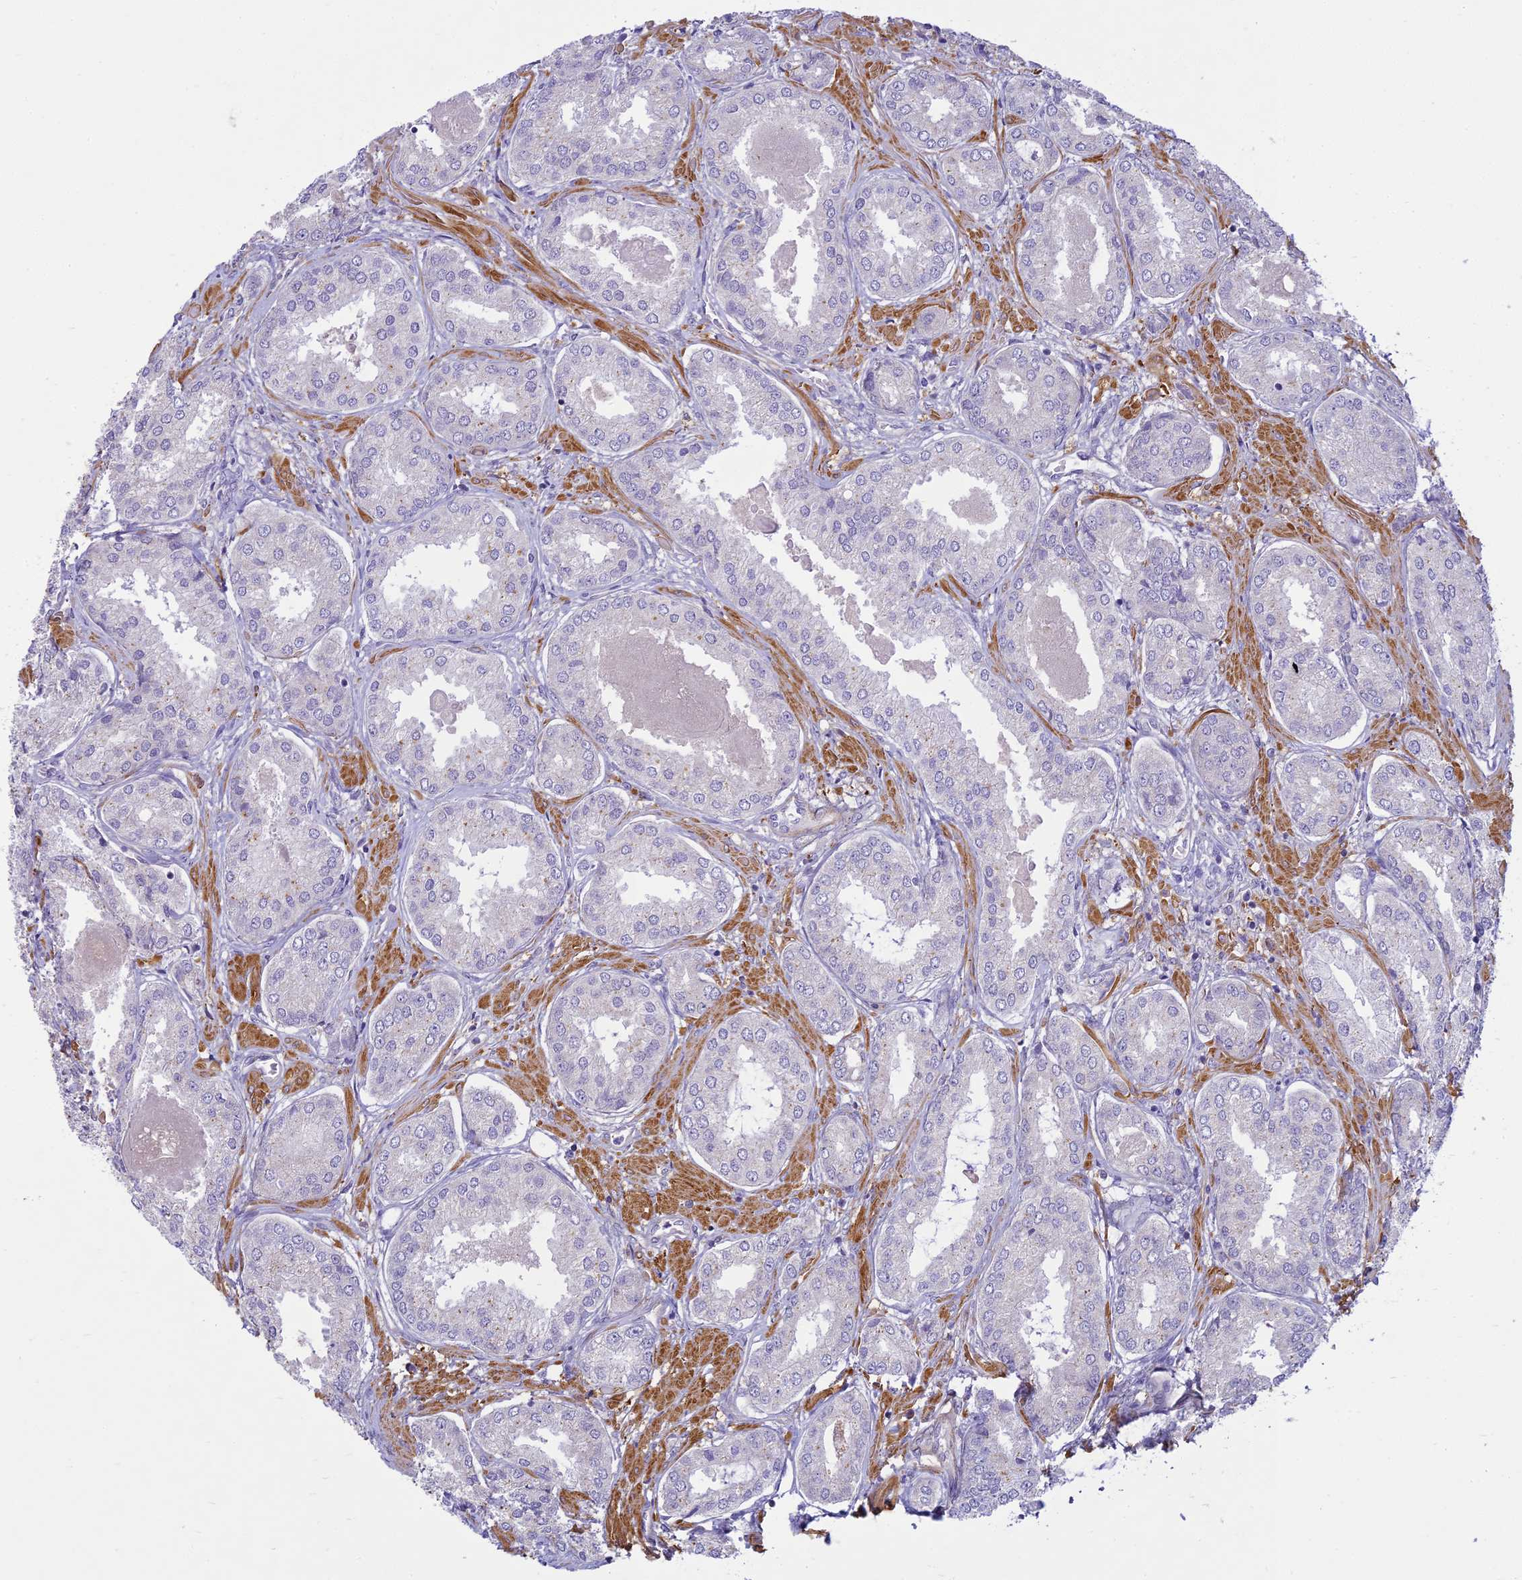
{"staining": {"intensity": "negative", "quantity": "none", "location": "none"}, "tissue": "prostate cancer", "cell_type": "Tumor cells", "image_type": "cancer", "snomed": [{"axis": "morphology", "description": "Adenocarcinoma, Low grade"}, {"axis": "topography", "description": "Prostate"}], "caption": "The micrograph exhibits no significant expression in tumor cells of prostate cancer (low-grade adenocarcinoma). The staining was performed using DAB (3,3'-diaminobenzidine) to visualize the protein expression in brown, while the nuclei were stained in blue with hematoxylin (Magnification: 20x).", "gene": "FBXW4", "patient": {"sex": "male", "age": 68}}